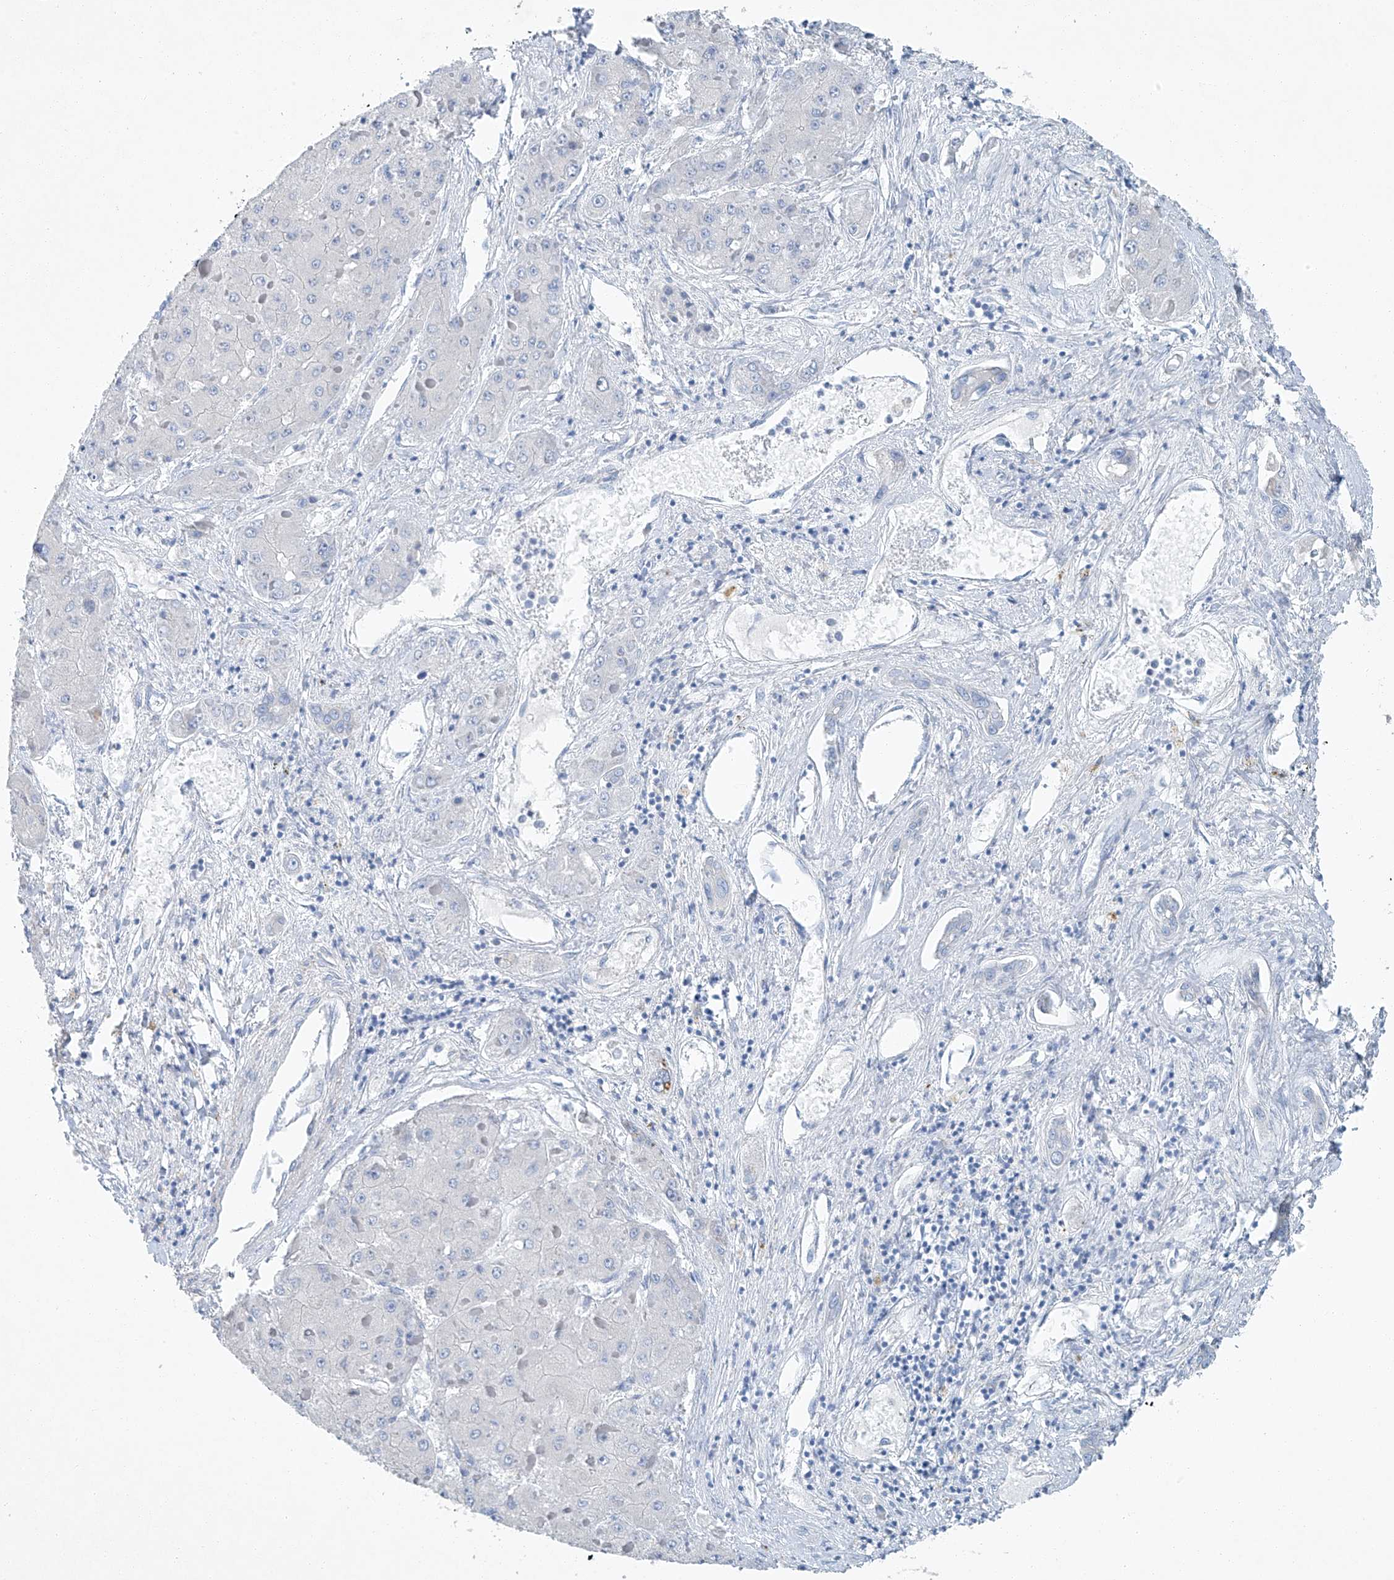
{"staining": {"intensity": "negative", "quantity": "none", "location": "none"}, "tissue": "liver cancer", "cell_type": "Tumor cells", "image_type": "cancer", "snomed": [{"axis": "morphology", "description": "Carcinoma, Hepatocellular, NOS"}, {"axis": "topography", "description": "Liver"}], "caption": "IHC photomicrograph of neoplastic tissue: human liver cancer (hepatocellular carcinoma) stained with DAB (3,3'-diaminobenzidine) demonstrates no significant protein expression in tumor cells.", "gene": "C1orf87", "patient": {"sex": "female", "age": 73}}